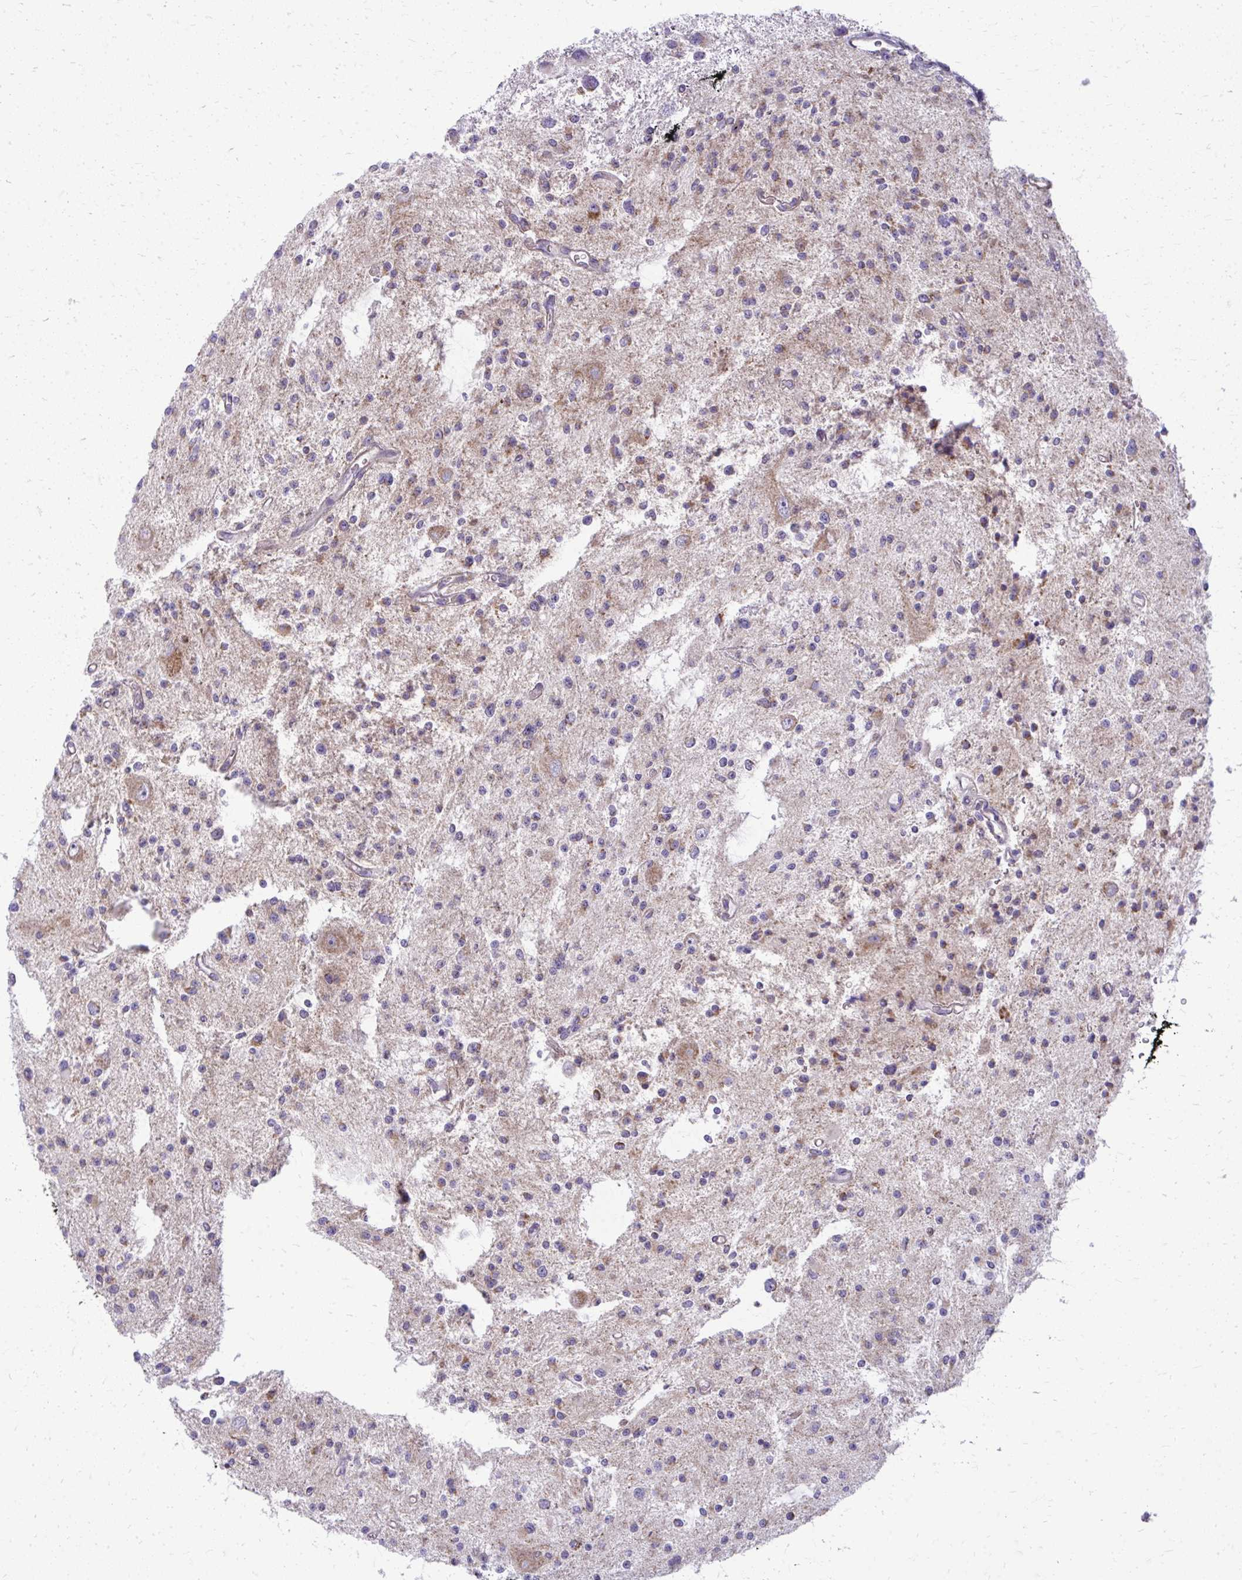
{"staining": {"intensity": "weak", "quantity": "<25%", "location": "cytoplasmic/membranous"}, "tissue": "glioma", "cell_type": "Tumor cells", "image_type": "cancer", "snomed": [{"axis": "morphology", "description": "Glioma, malignant, Low grade"}, {"axis": "topography", "description": "Brain"}], "caption": "IHC of human glioma reveals no staining in tumor cells.", "gene": "IFIT1", "patient": {"sex": "male", "age": 43}}